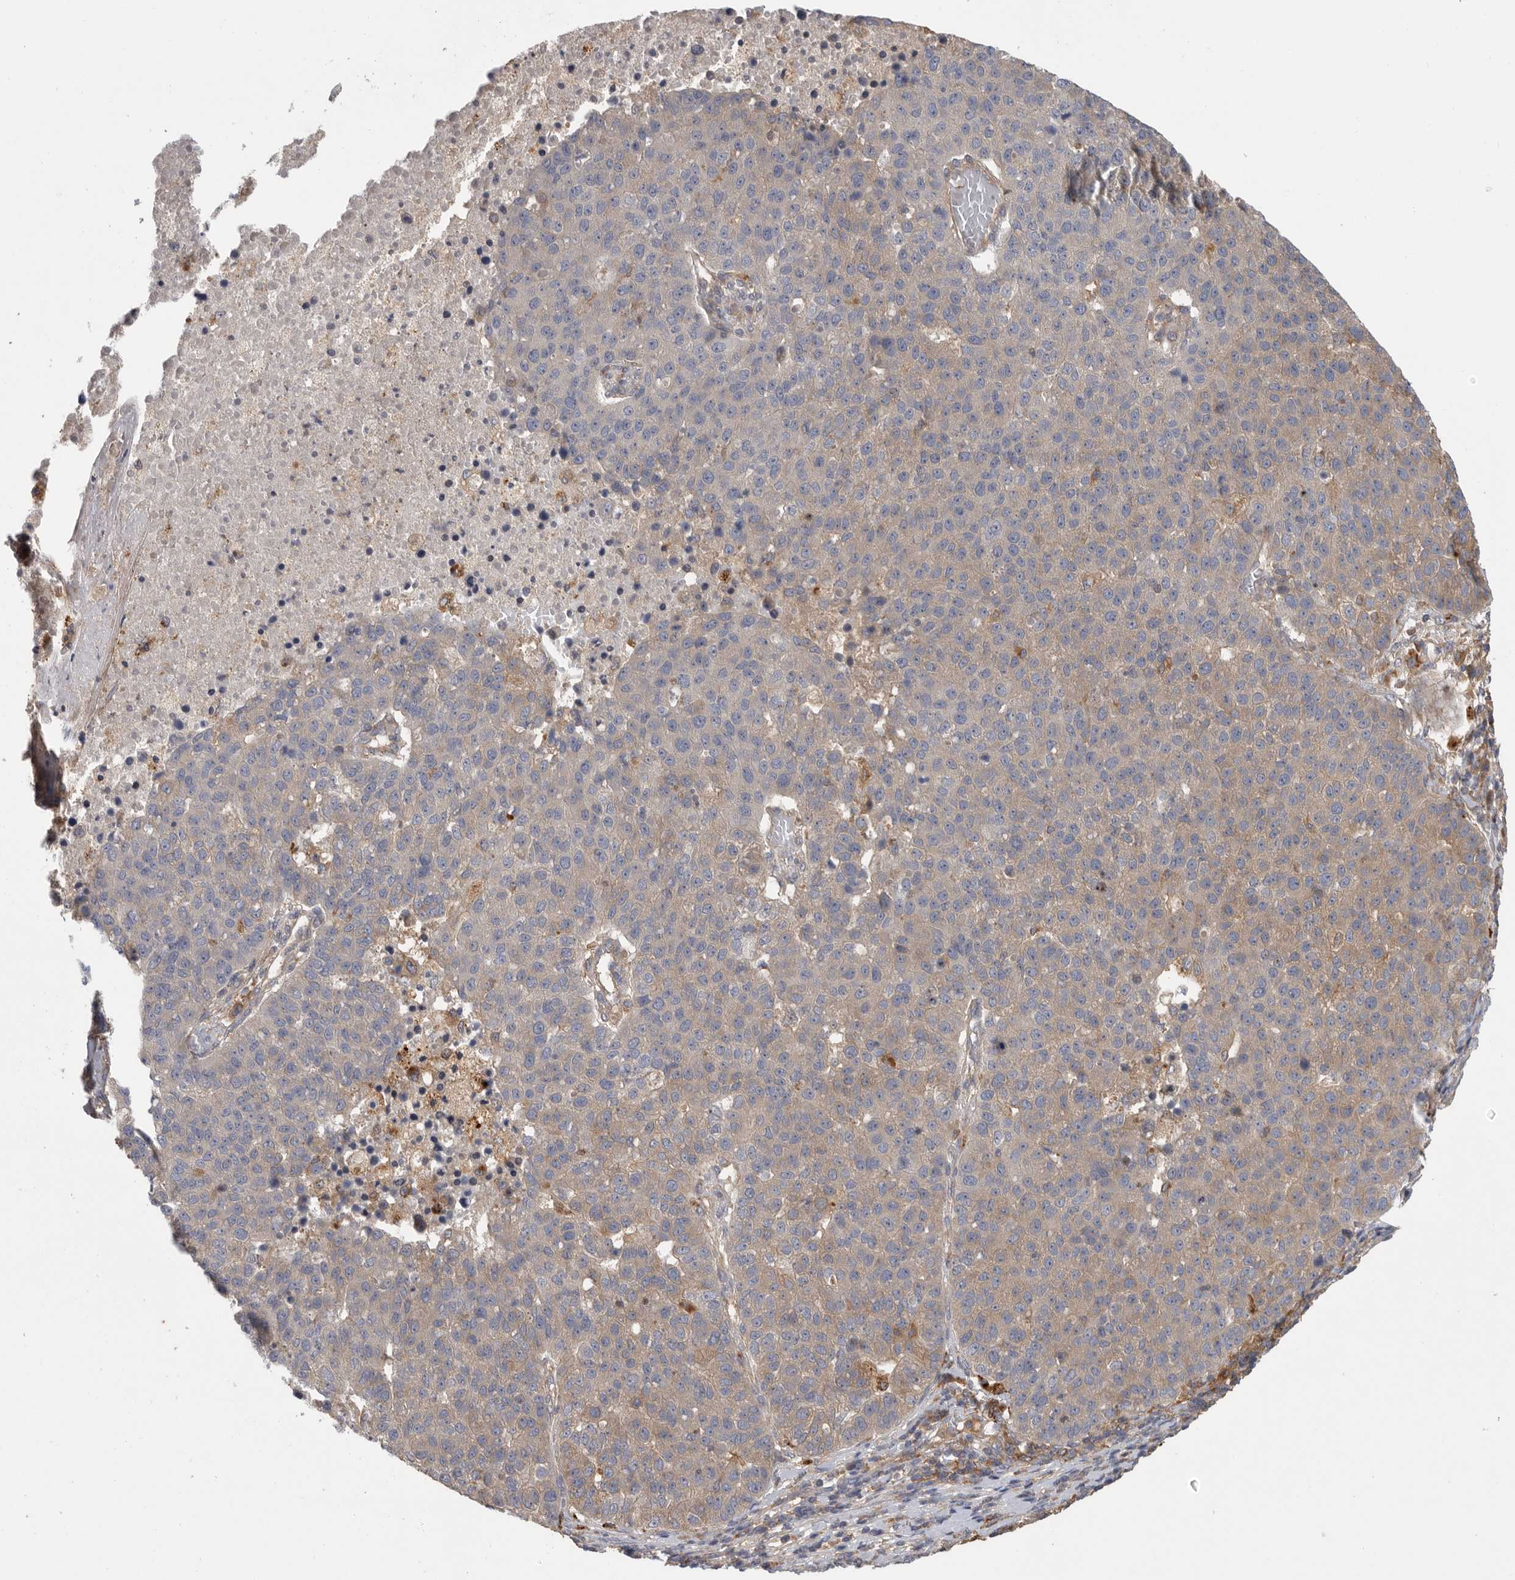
{"staining": {"intensity": "weak", "quantity": "<25%", "location": "cytoplasmic/membranous"}, "tissue": "pancreatic cancer", "cell_type": "Tumor cells", "image_type": "cancer", "snomed": [{"axis": "morphology", "description": "Adenocarcinoma, NOS"}, {"axis": "topography", "description": "Pancreas"}], "caption": "Tumor cells are negative for protein expression in human pancreatic adenocarcinoma.", "gene": "C1orf109", "patient": {"sex": "female", "age": 61}}